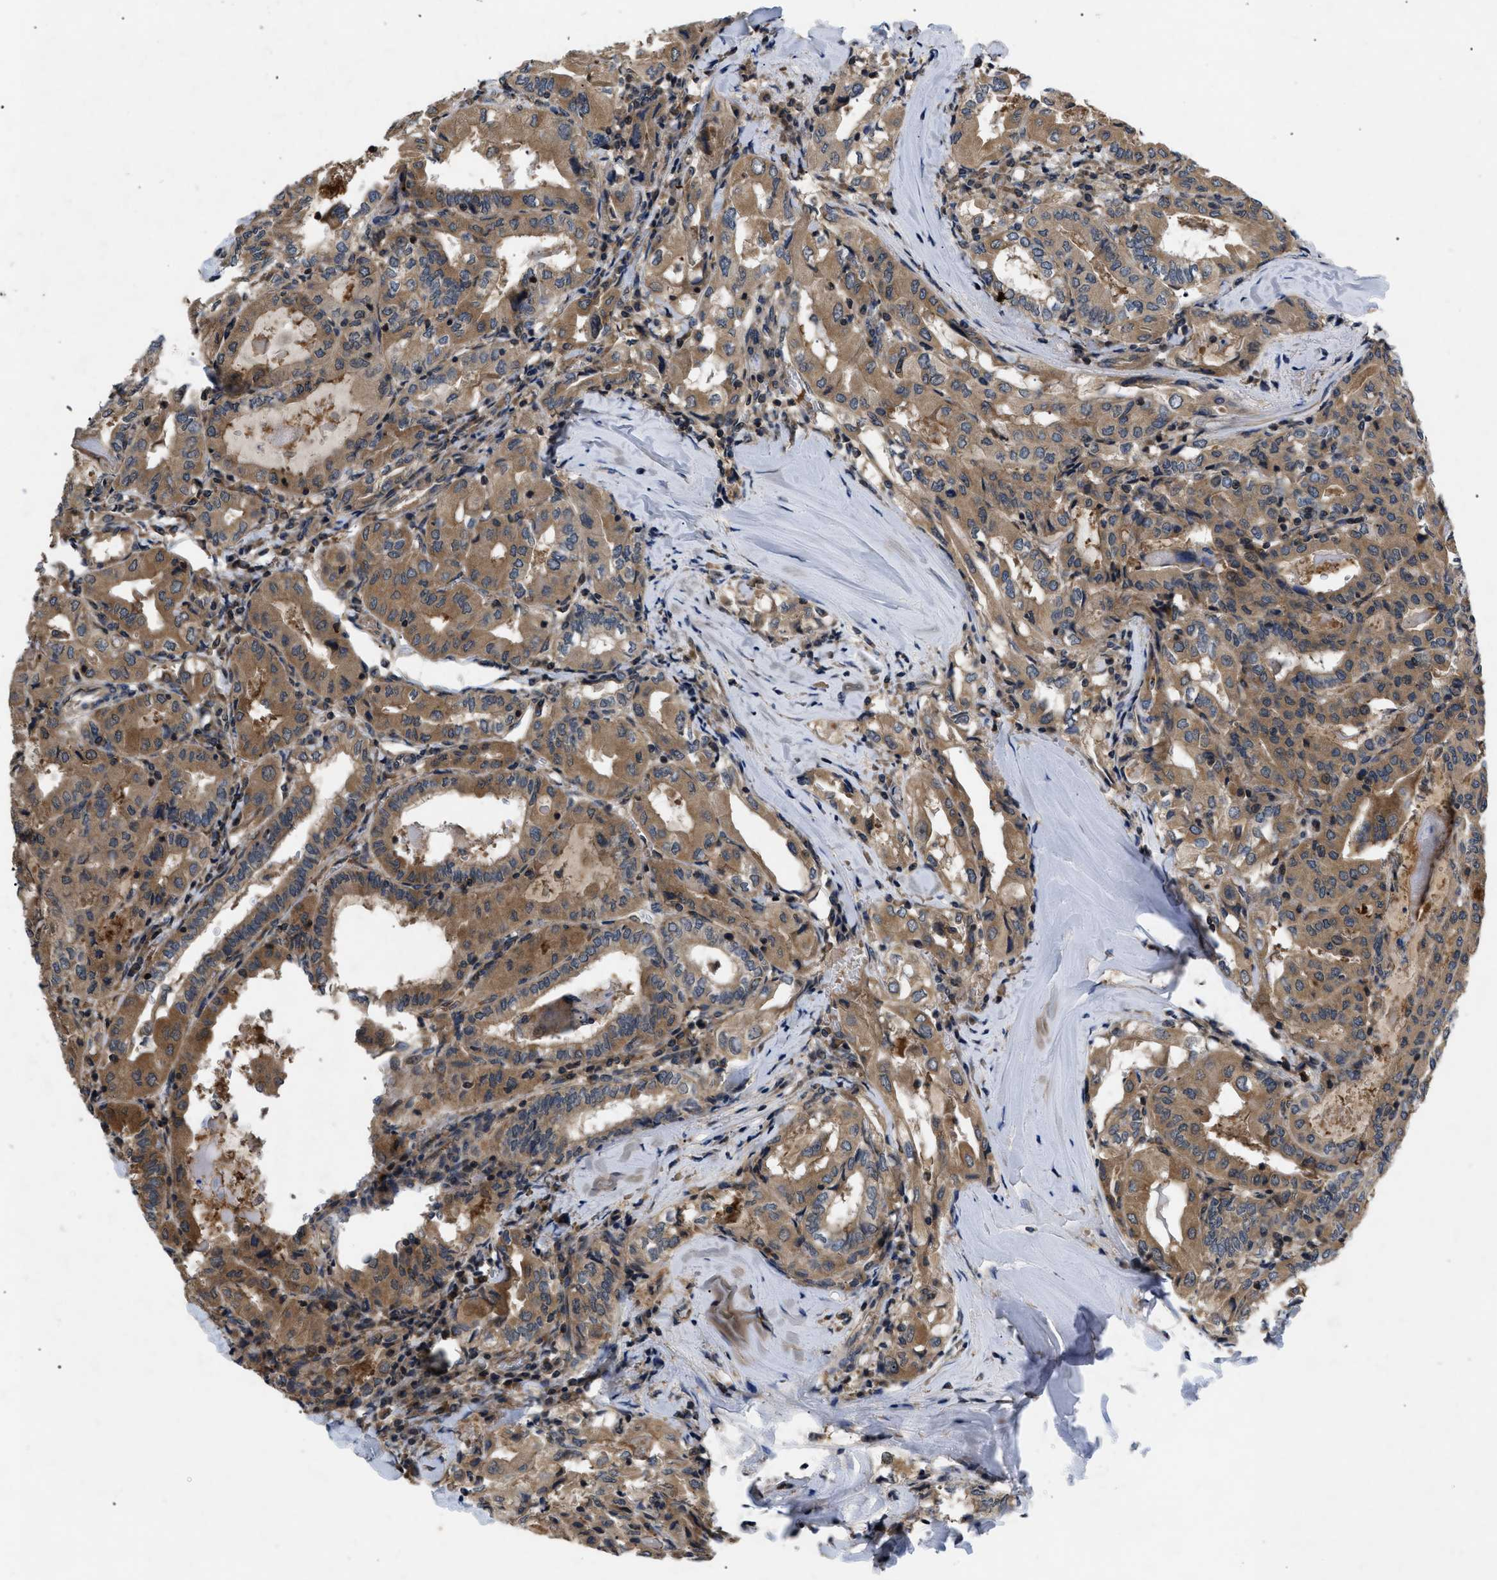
{"staining": {"intensity": "moderate", "quantity": ">75%", "location": "cytoplasmic/membranous"}, "tissue": "thyroid cancer", "cell_type": "Tumor cells", "image_type": "cancer", "snomed": [{"axis": "morphology", "description": "Papillary adenocarcinoma, NOS"}, {"axis": "topography", "description": "Thyroid gland"}], "caption": "A brown stain labels moderate cytoplasmic/membranous expression of a protein in human papillary adenocarcinoma (thyroid) tumor cells.", "gene": "HMGCR", "patient": {"sex": "female", "age": 42}}